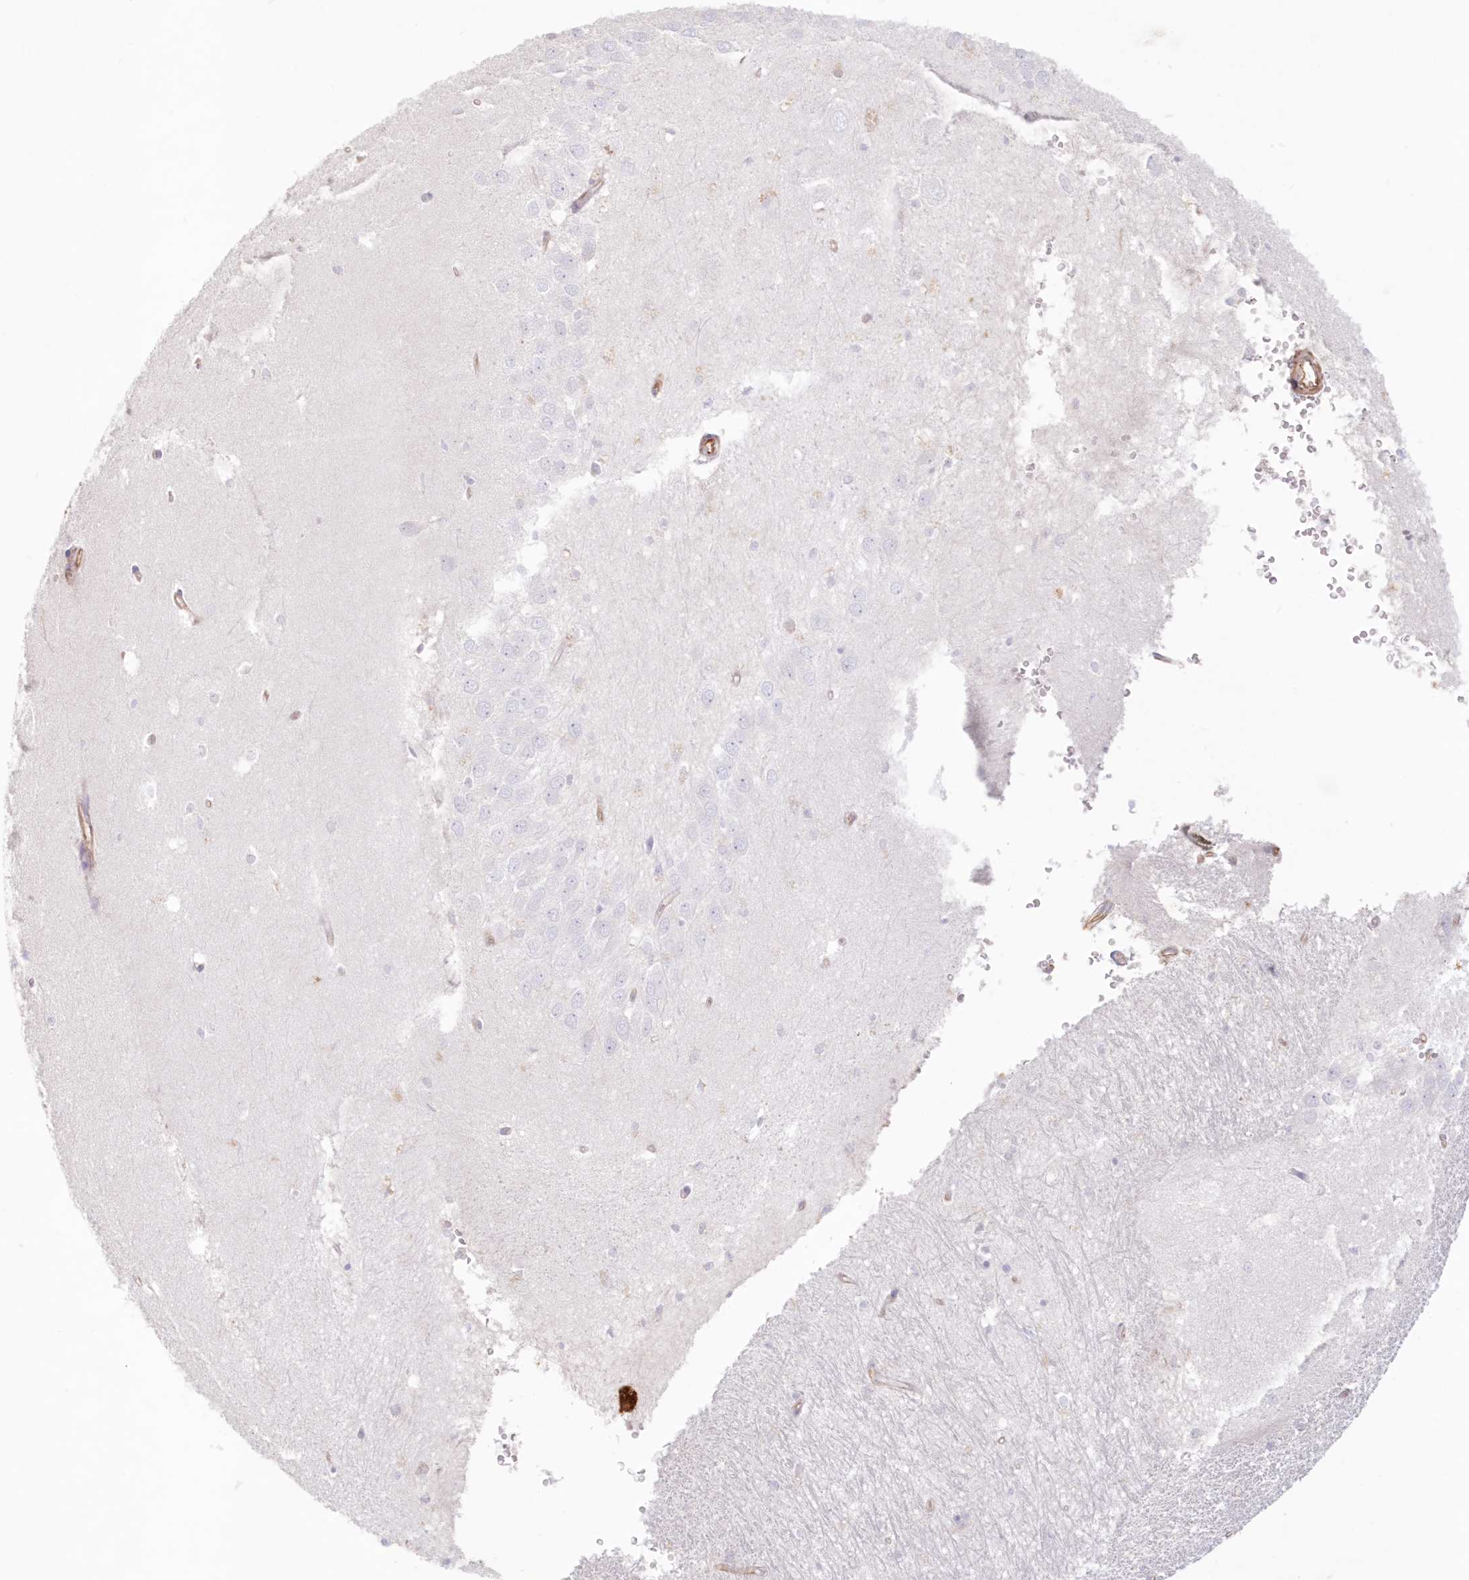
{"staining": {"intensity": "negative", "quantity": "none", "location": "none"}, "tissue": "hippocampus", "cell_type": "Glial cells", "image_type": "normal", "snomed": [{"axis": "morphology", "description": "Normal tissue, NOS"}, {"axis": "topography", "description": "Hippocampus"}], "caption": "Human hippocampus stained for a protein using immunohistochemistry exhibits no staining in glial cells.", "gene": "DMRTB1", "patient": {"sex": "female", "age": 64}}